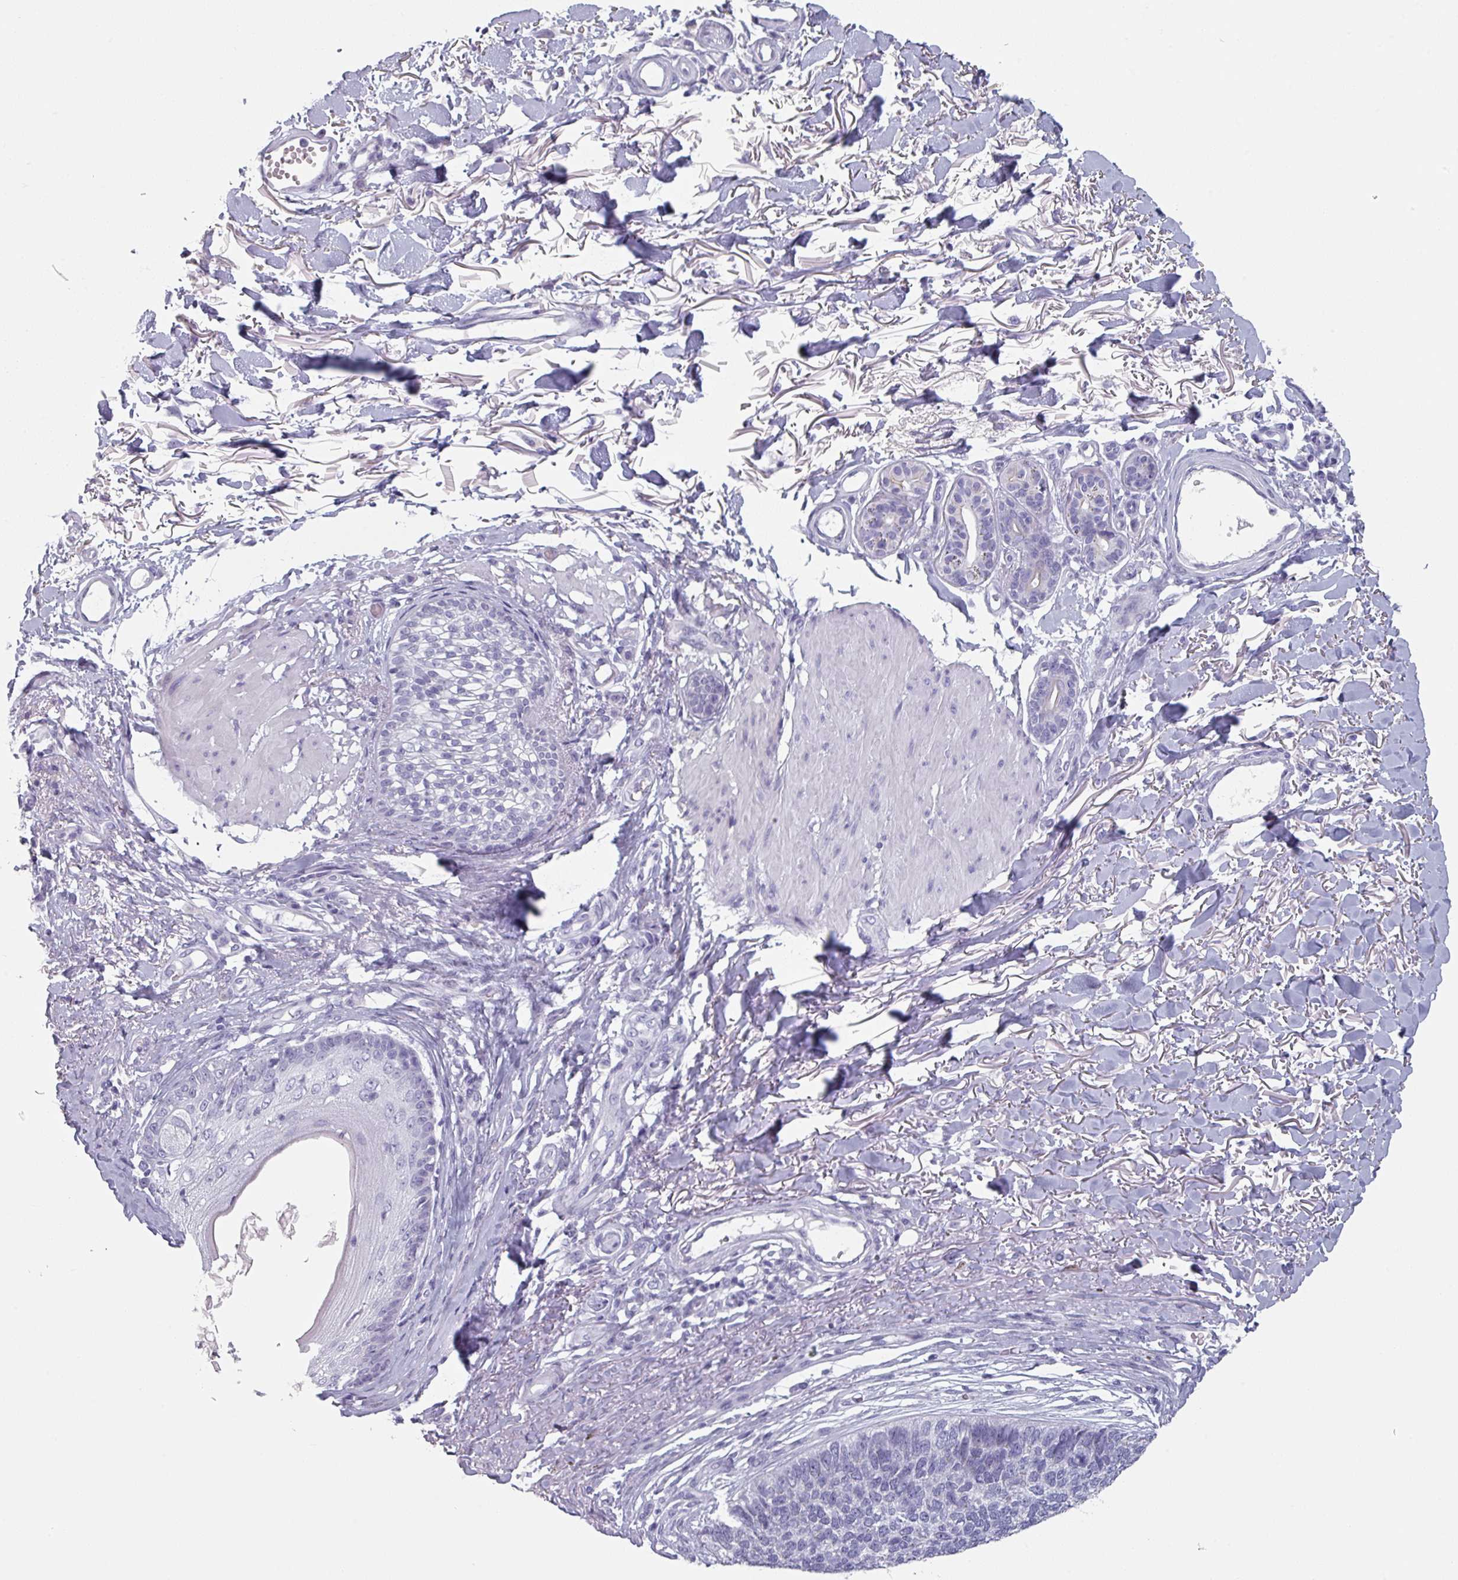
{"staining": {"intensity": "negative", "quantity": "none", "location": "none"}, "tissue": "skin cancer", "cell_type": "Tumor cells", "image_type": "cancer", "snomed": [{"axis": "morphology", "description": "Basal cell carcinoma"}, {"axis": "topography", "description": "Skin"}], "caption": "Human basal cell carcinoma (skin) stained for a protein using immunohistochemistry (IHC) exhibits no staining in tumor cells.", "gene": "SLC35G2", "patient": {"sex": "female", "age": 84}}